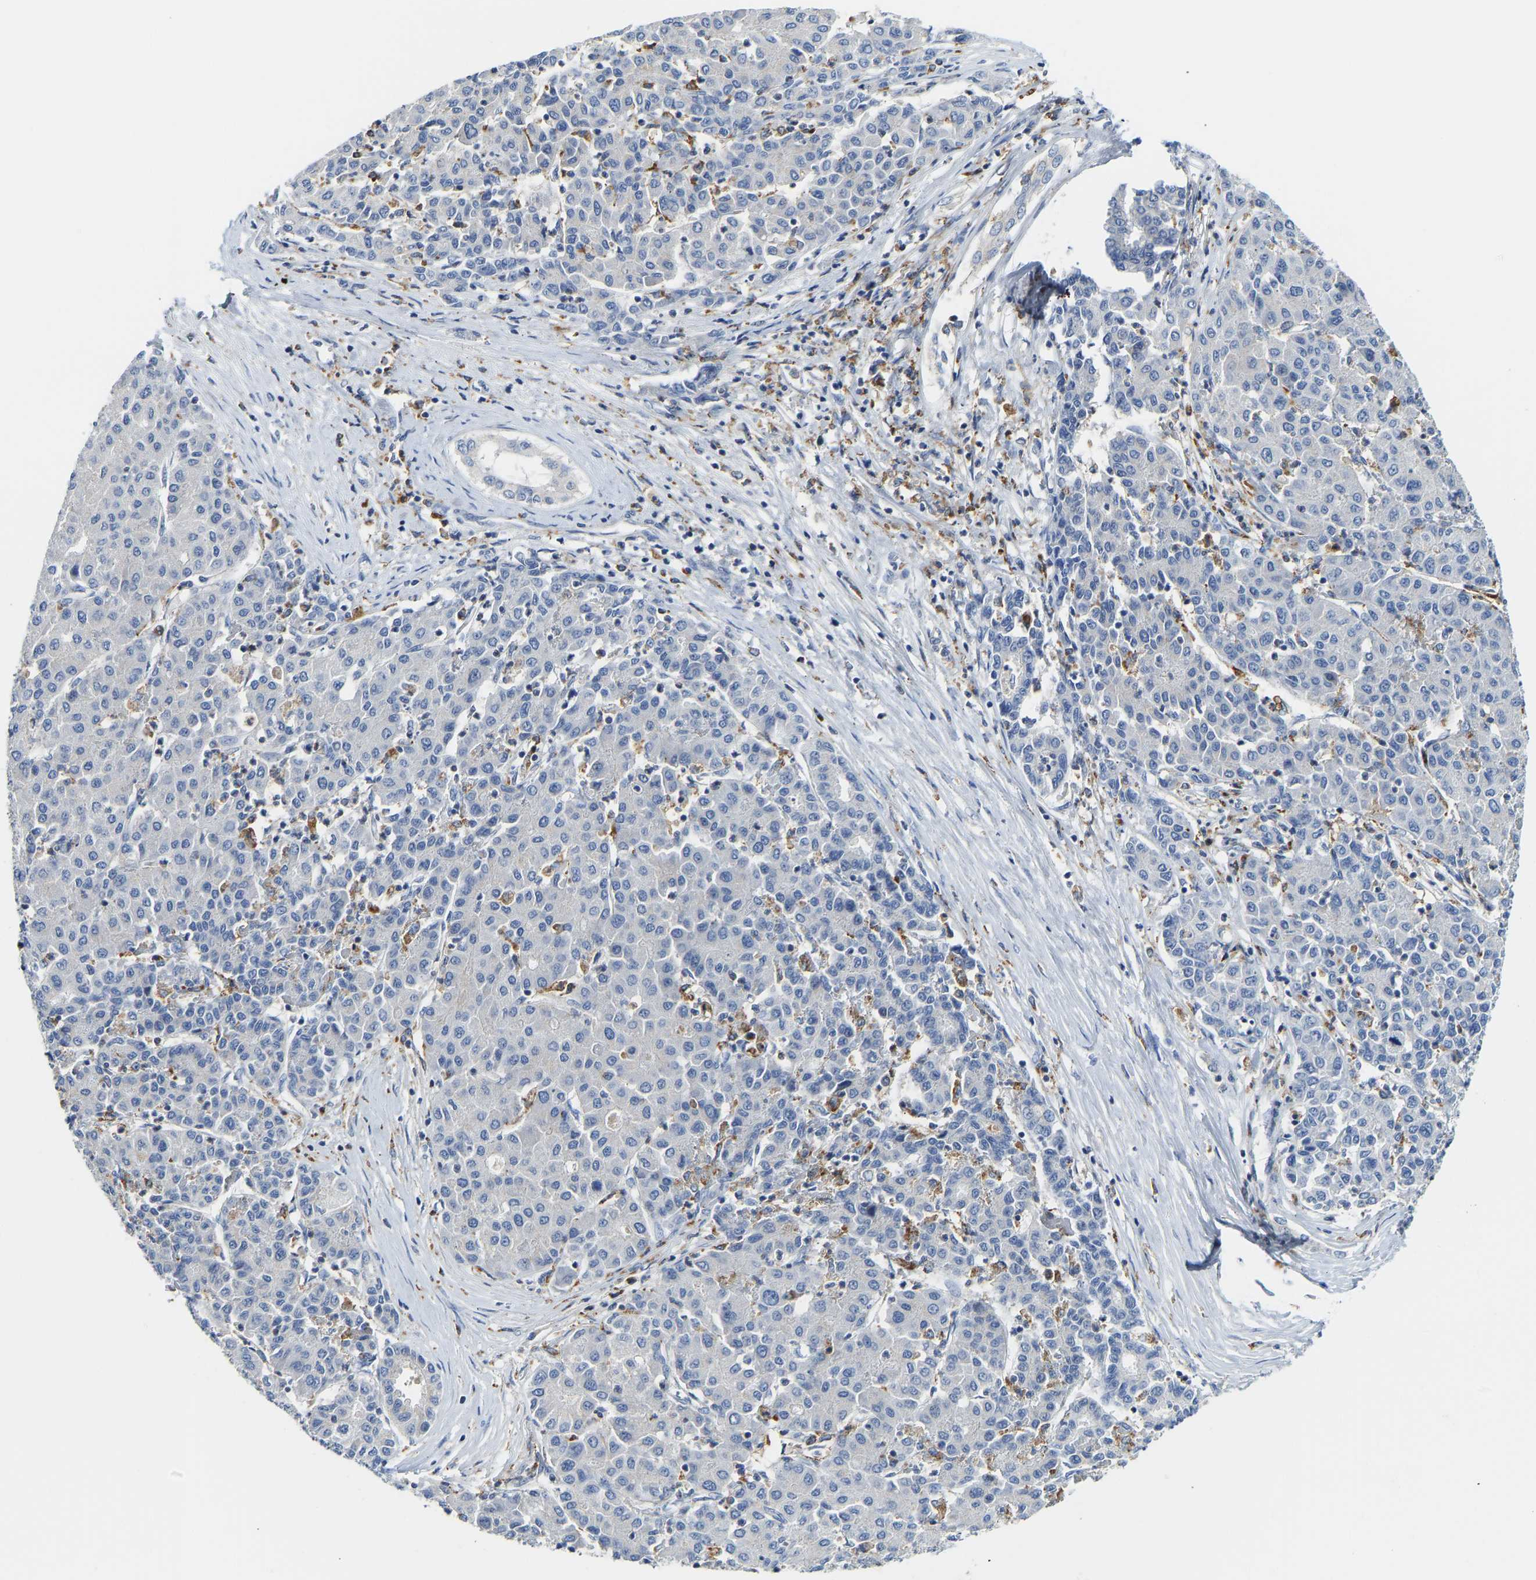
{"staining": {"intensity": "negative", "quantity": "none", "location": "none"}, "tissue": "liver cancer", "cell_type": "Tumor cells", "image_type": "cancer", "snomed": [{"axis": "morphology", "description": "Carcinoma, Hepatocellular, NOS"}, {"axis": "topography", "description": "Liver"}], "caption": "DAB (3,3'-diaminobenzidine) immunohistochemical staining of liver cancer (hepatocellular carcinoma) demonstrates no significant expression in tumor cells.", "gene": "ATP6V1E1", "patient": {"sex": "male", "age": 65}}